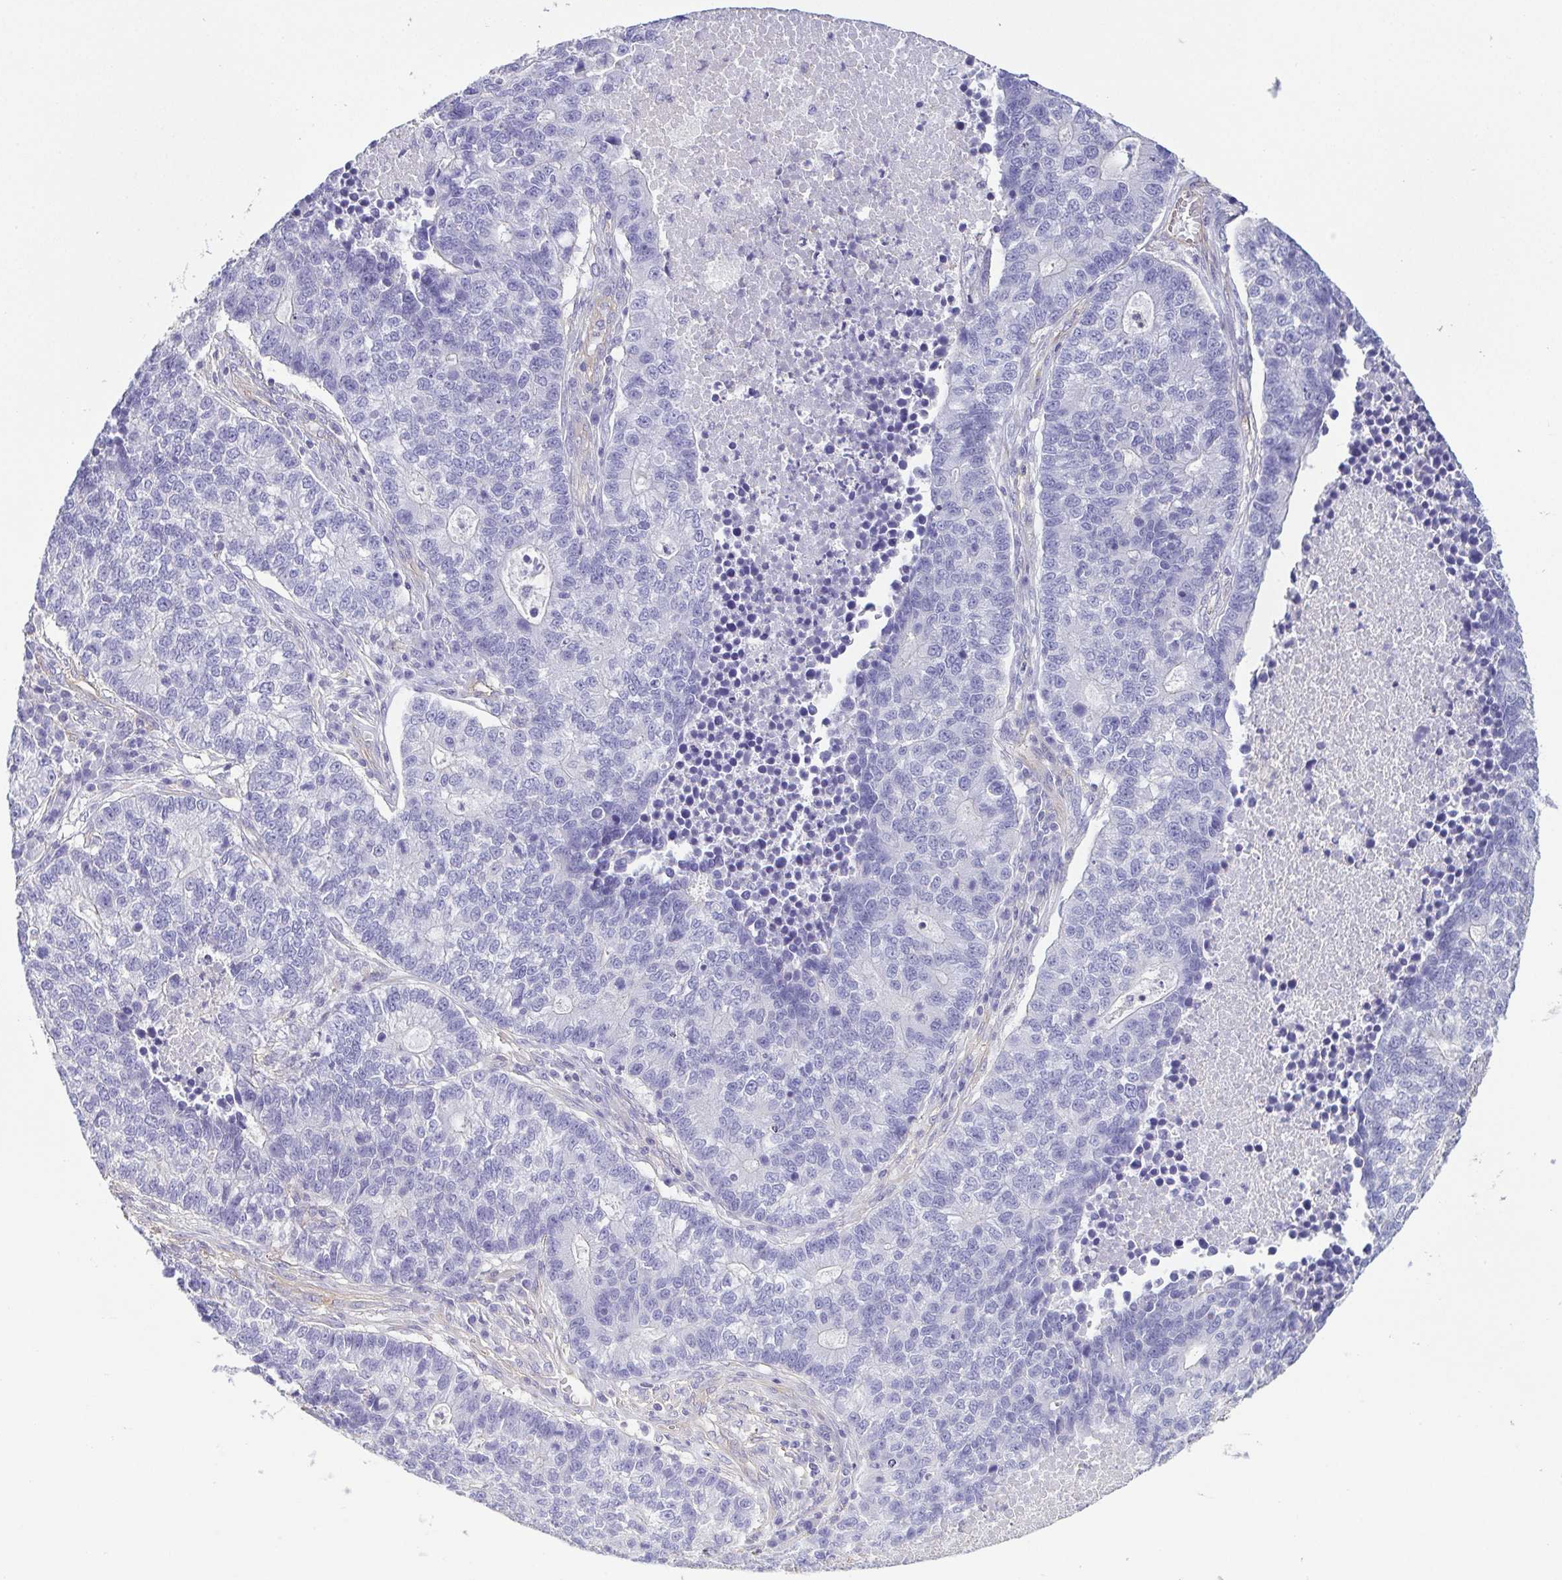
{"staining": {"intensity": "negative", "quantity": "none", "location": "none"}, "tissue": "lung cancer", "cell_type": "Tumor cells", "image_type": "cancer", "snomed": [{"axis": "morphology", "description": "Adenocarcinoma, NOS"}, {"axis": "topography", "description": "Lung"}], "caption": "The histopathology image displays no staining of tumor cells in lung cancer (adenocarcinoma).", "gene": "MYL6", "patient": {"sex": "male", "age": 57}}